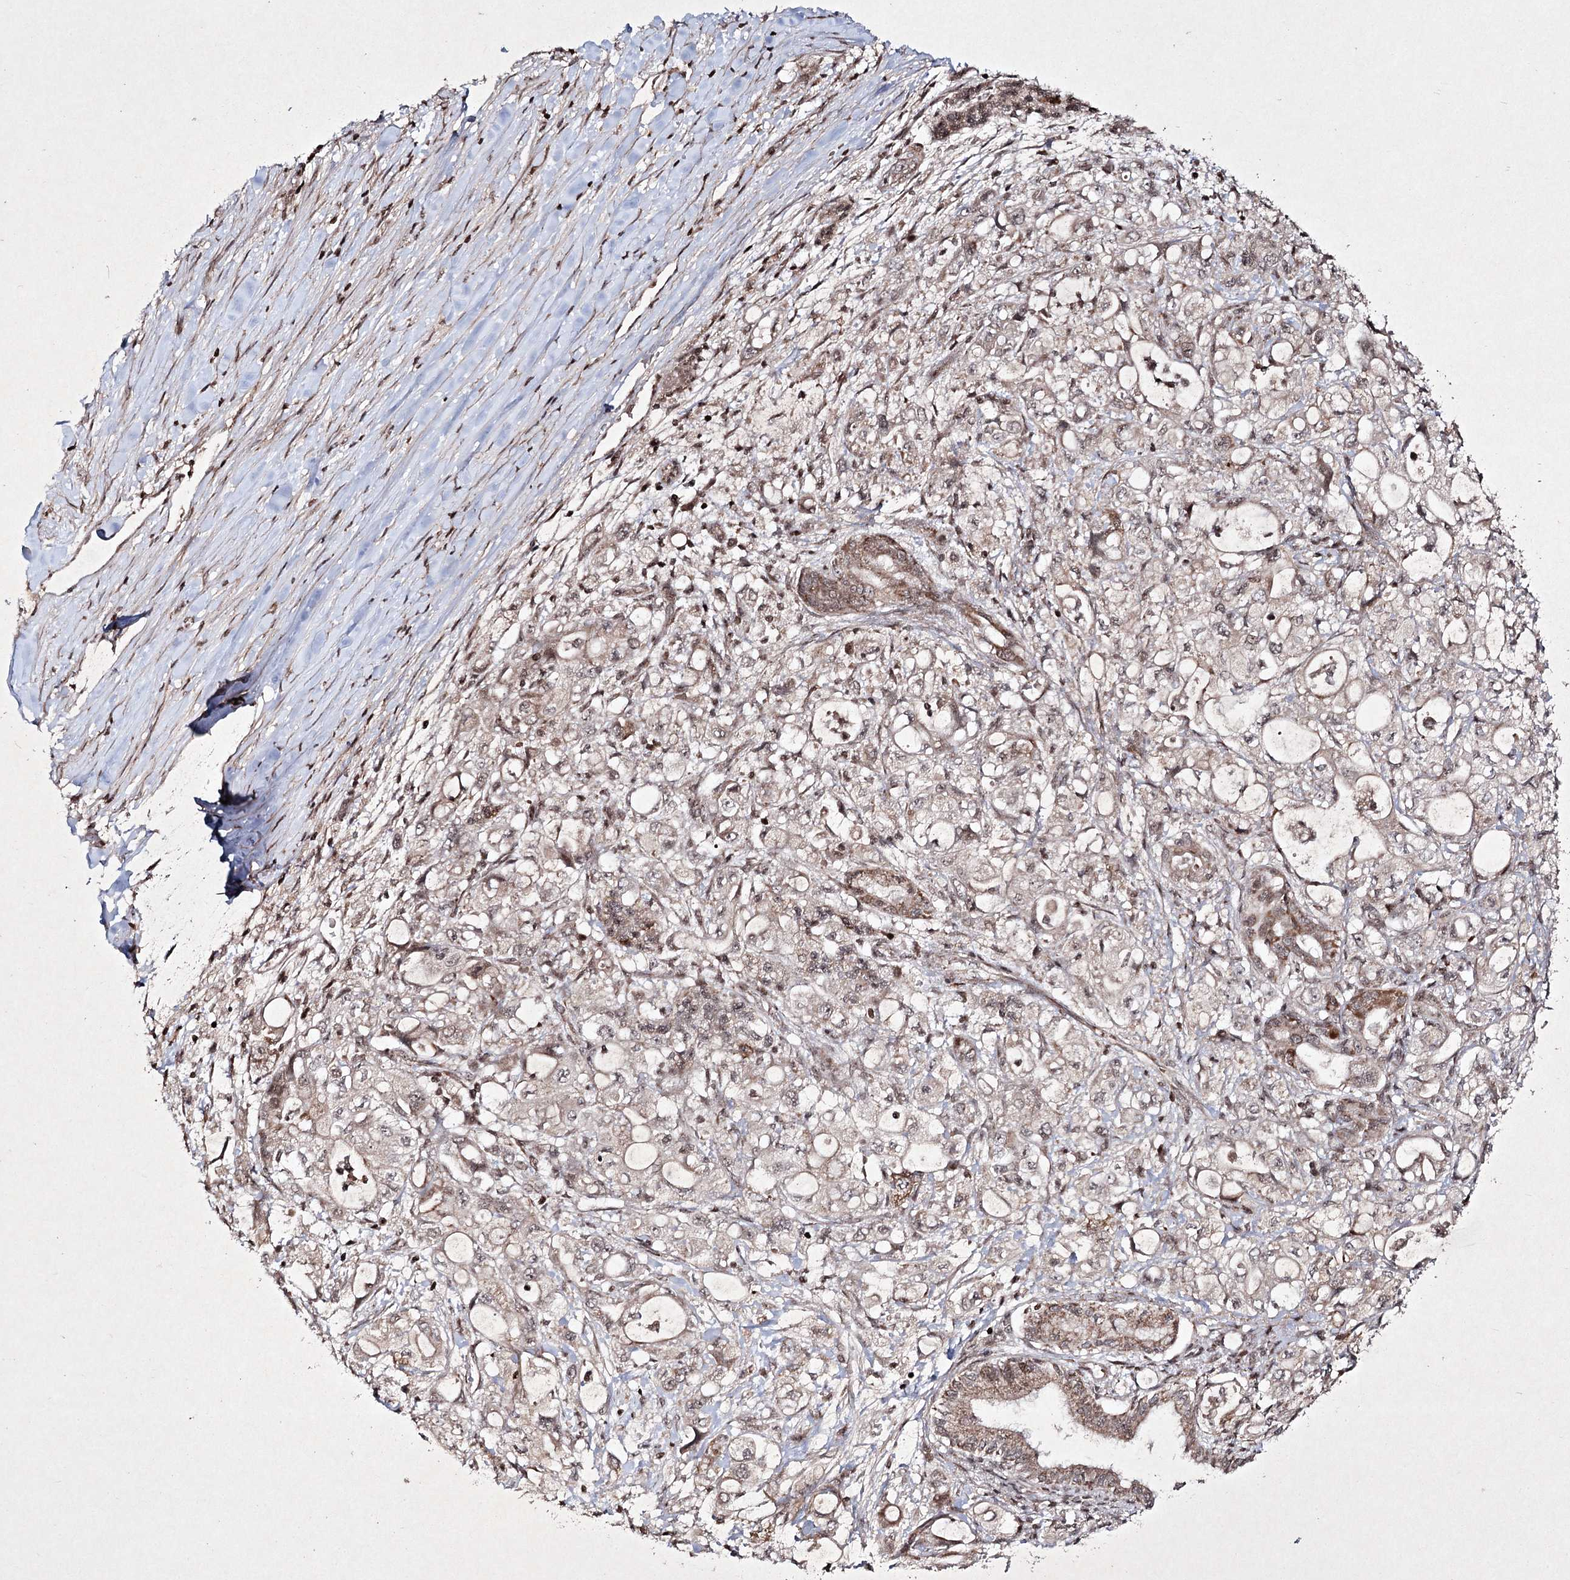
{"staining": {"intensity": "weak", "quantity": "25%-75%", "location": "cytoplasmic/membranous"}, "tissue": "pancreatic cancer", "cell_type": "Tumor cells", "image_type": "cancer", "snomed": [{"axis": "morphology", "description": "Adenocarcinoma, NOS"}, {"axis": "topography", "description": "Pancreas"}], "caption": "The immunohistochemical stain labels weak cytoplasmic/membranous positivity in tumor cells of pancreatic cancer (adenocarcinoma) tissue.", "gene": "CARM1", "patient": {"sex": "male", "age": 79}}